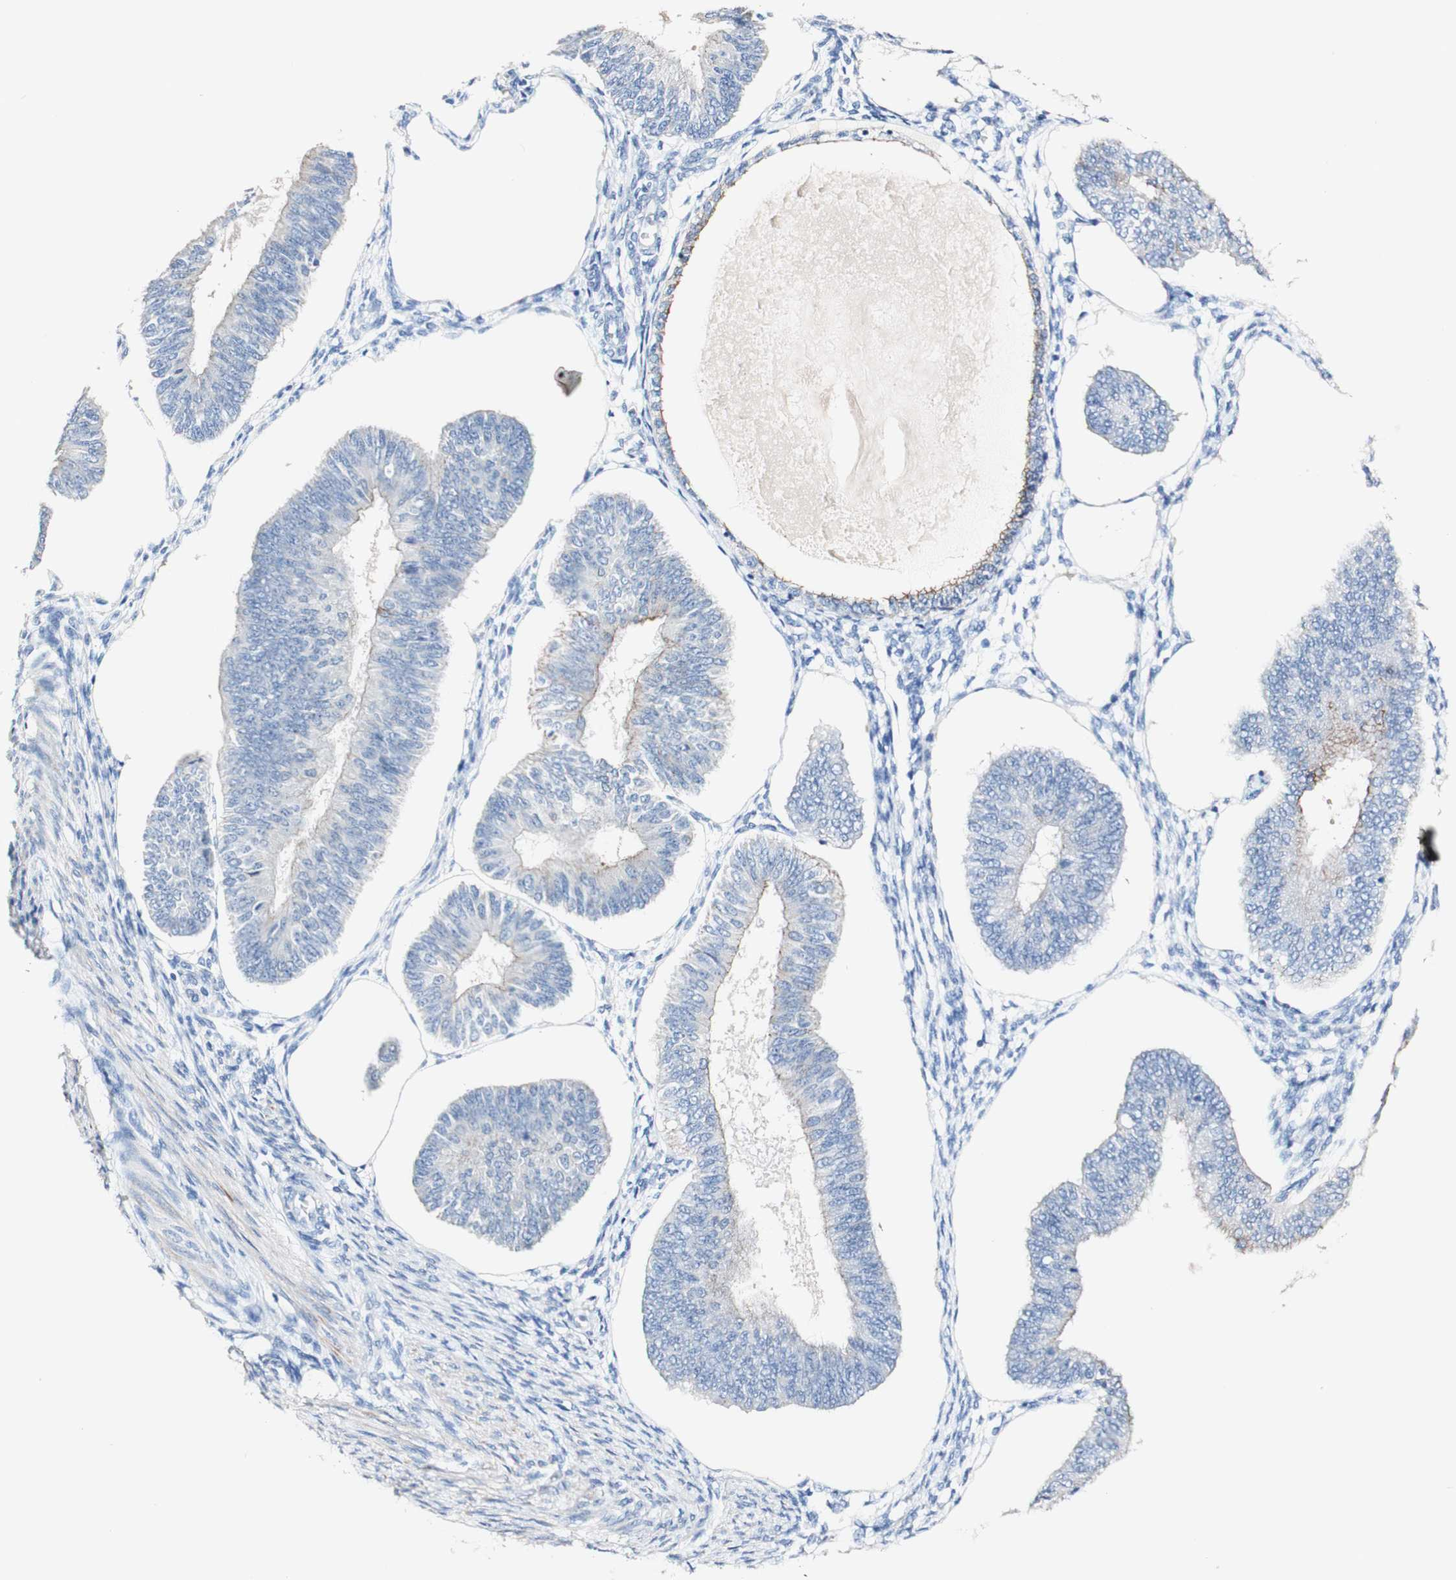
{"staining": {"intensity": "negative", "quantity": "none", "location": "none"}, "tissue": "endometrial cancer", "cell_type": "Tumor cells", "image_type": "cancer", "snomed": [{"axis": "morphology", "description": "Adenocarcinoma, NOS"}, {"axis": "topography", "description": "Endometrium"}], "caption": "Tumor cells are negative for protein expression in human adenocarcinoma (endometrial).", "gene": "DSC2", "patient": {"sex": "female", "age": 58}}